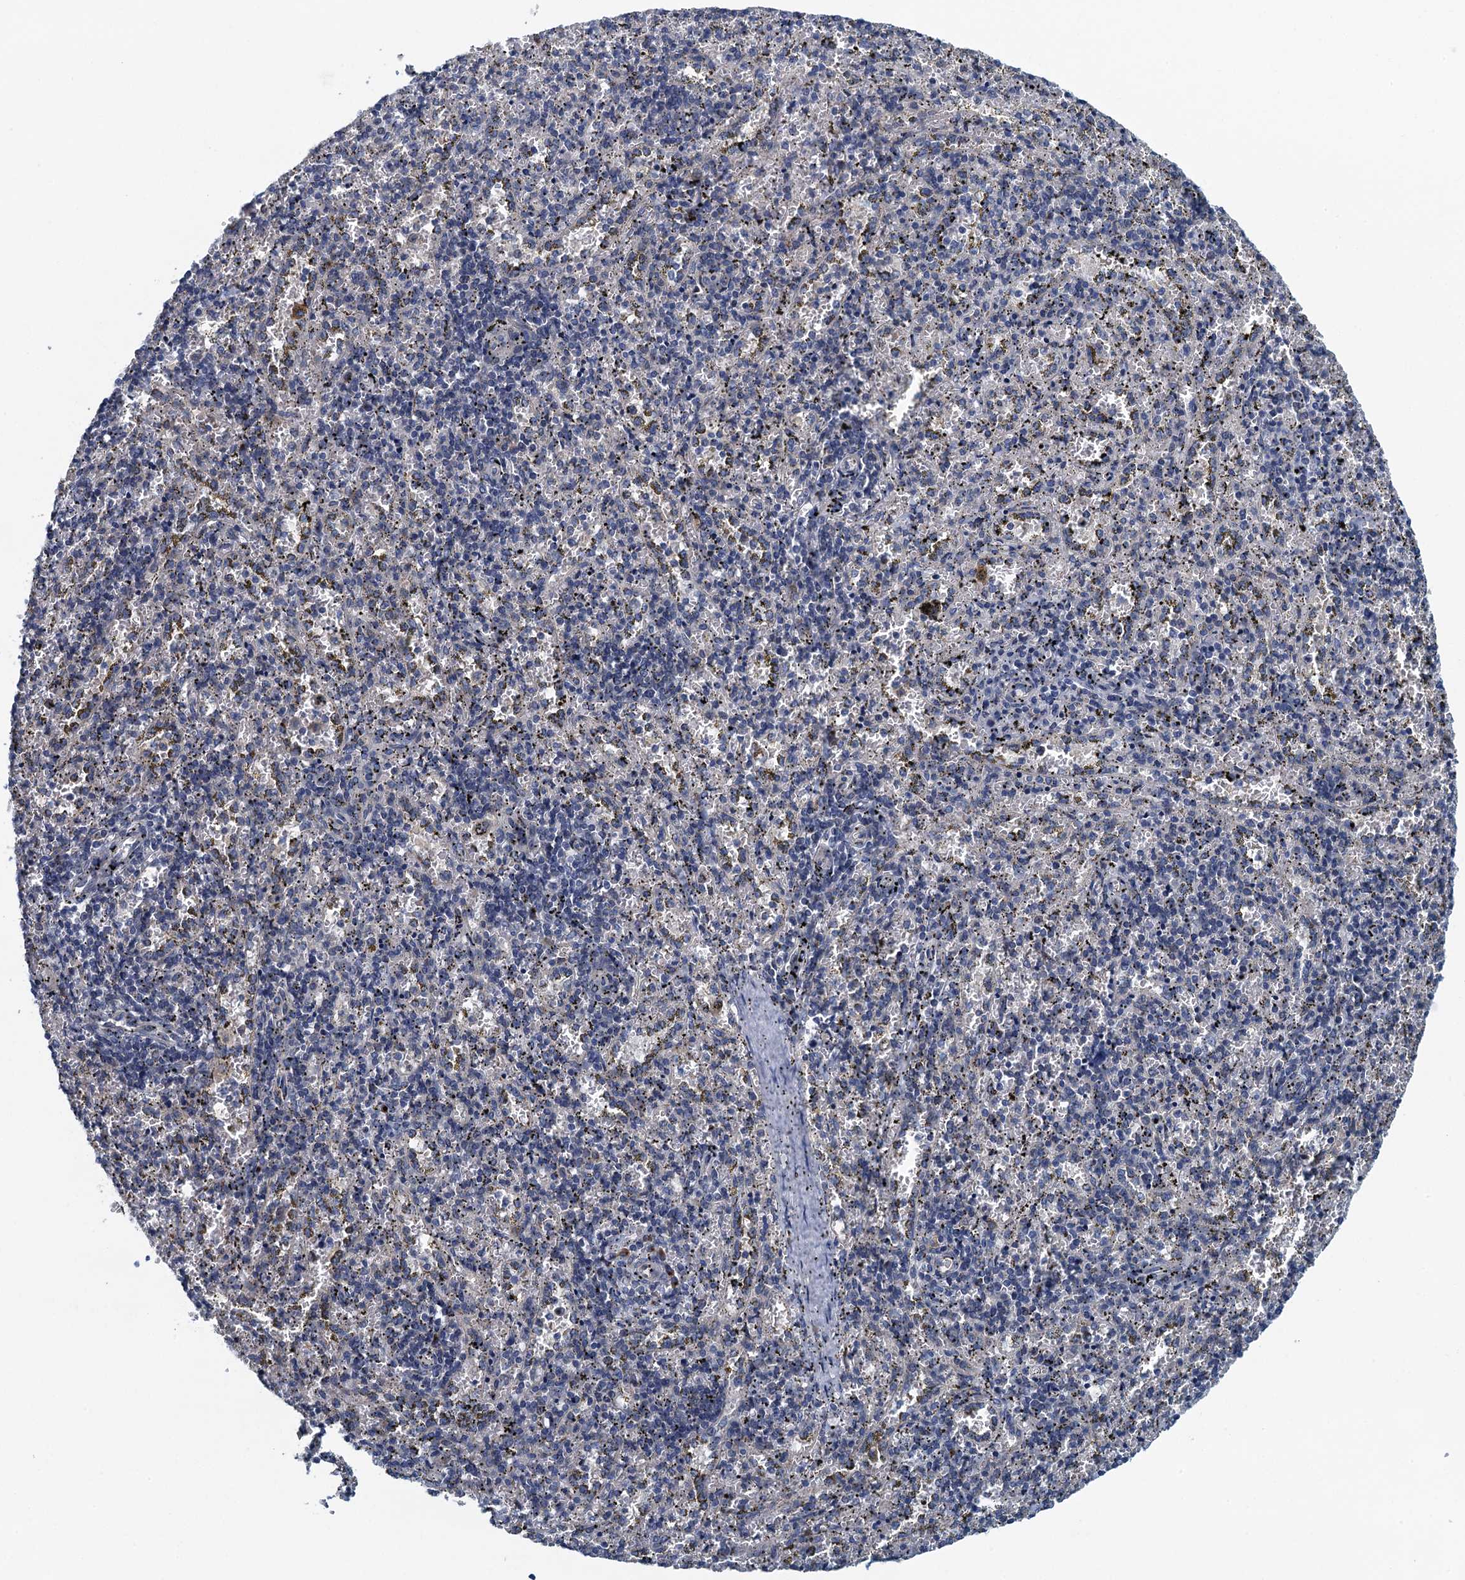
{"staining": {"intensity": "negative", "quantity": "none", "location": "none"}, "tissue": "spleen", "cell_type": "Cells in red pulp", "image_type": "normal", "snomed": [{"axis": "morphology", "description": "Normal tissue, NOS"}, {"axis": "topography", "description": "Spleen"}], "caption": "The micrograph shows no staining of cells in red pulp in unremarkable spleen. Nuclei are stained in blue.", "gene": "ALG2", "patient": {"sex": "male", "age": 11}}